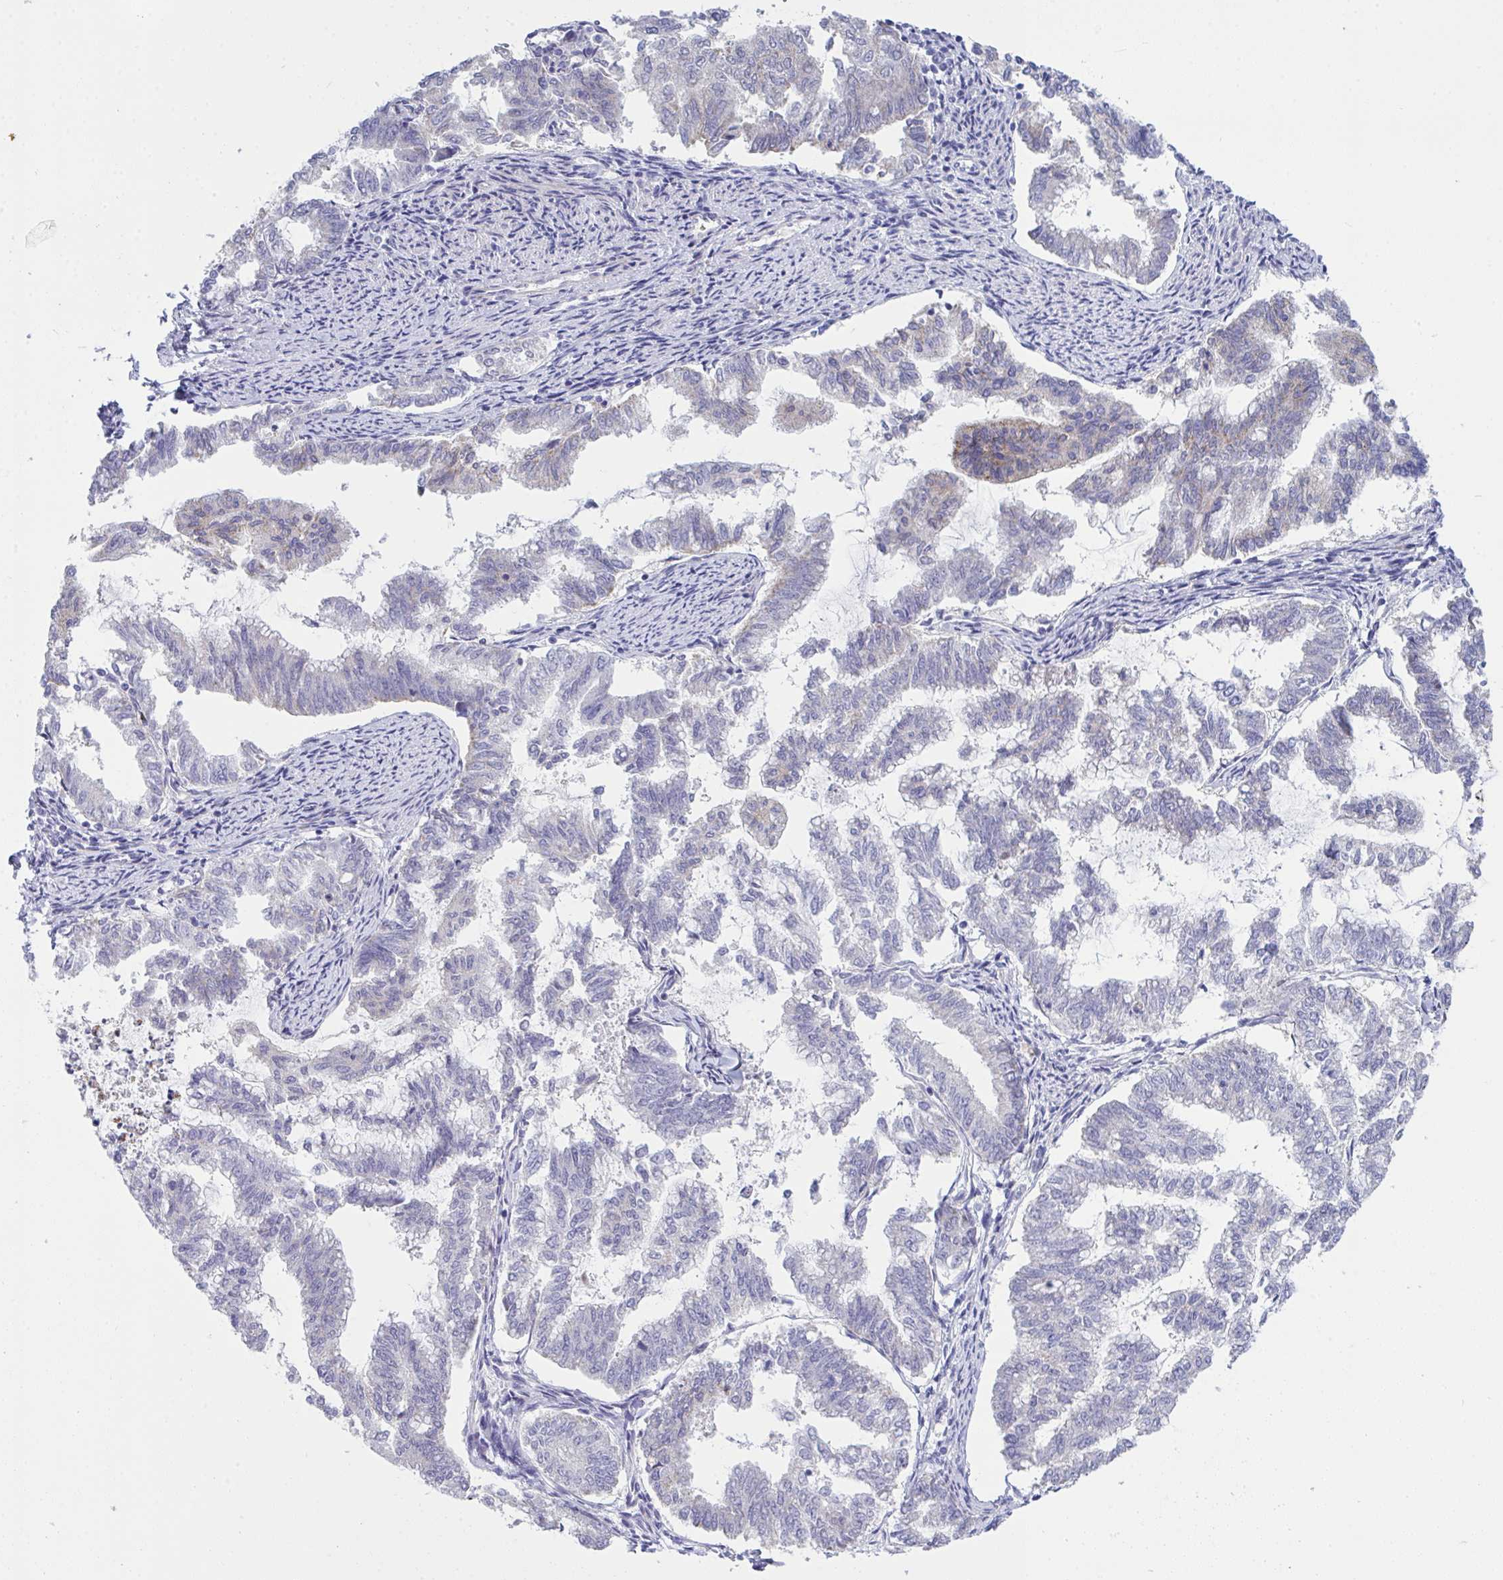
{"staining": {"intensity": "negative", "quantity": "none", "location": "none"}, "tissue": "endometrial cancer", "cell_type": "Tumor cells", "image_type": "cancer", "snomed": [{"axis": "morphology", "description": "Adenocarcinoma, NOS"}, {"axis": "topography", "description": "Endometrium"}], "caption": "A high-resolution image shows immunohistochemistry (IHC) staining of endometrial cancer (adenocarcinoma), which exhibits no significant positivity in tumor cells.", "gene": "NTN1", "patient": {"sex": "female", "age": 79}}